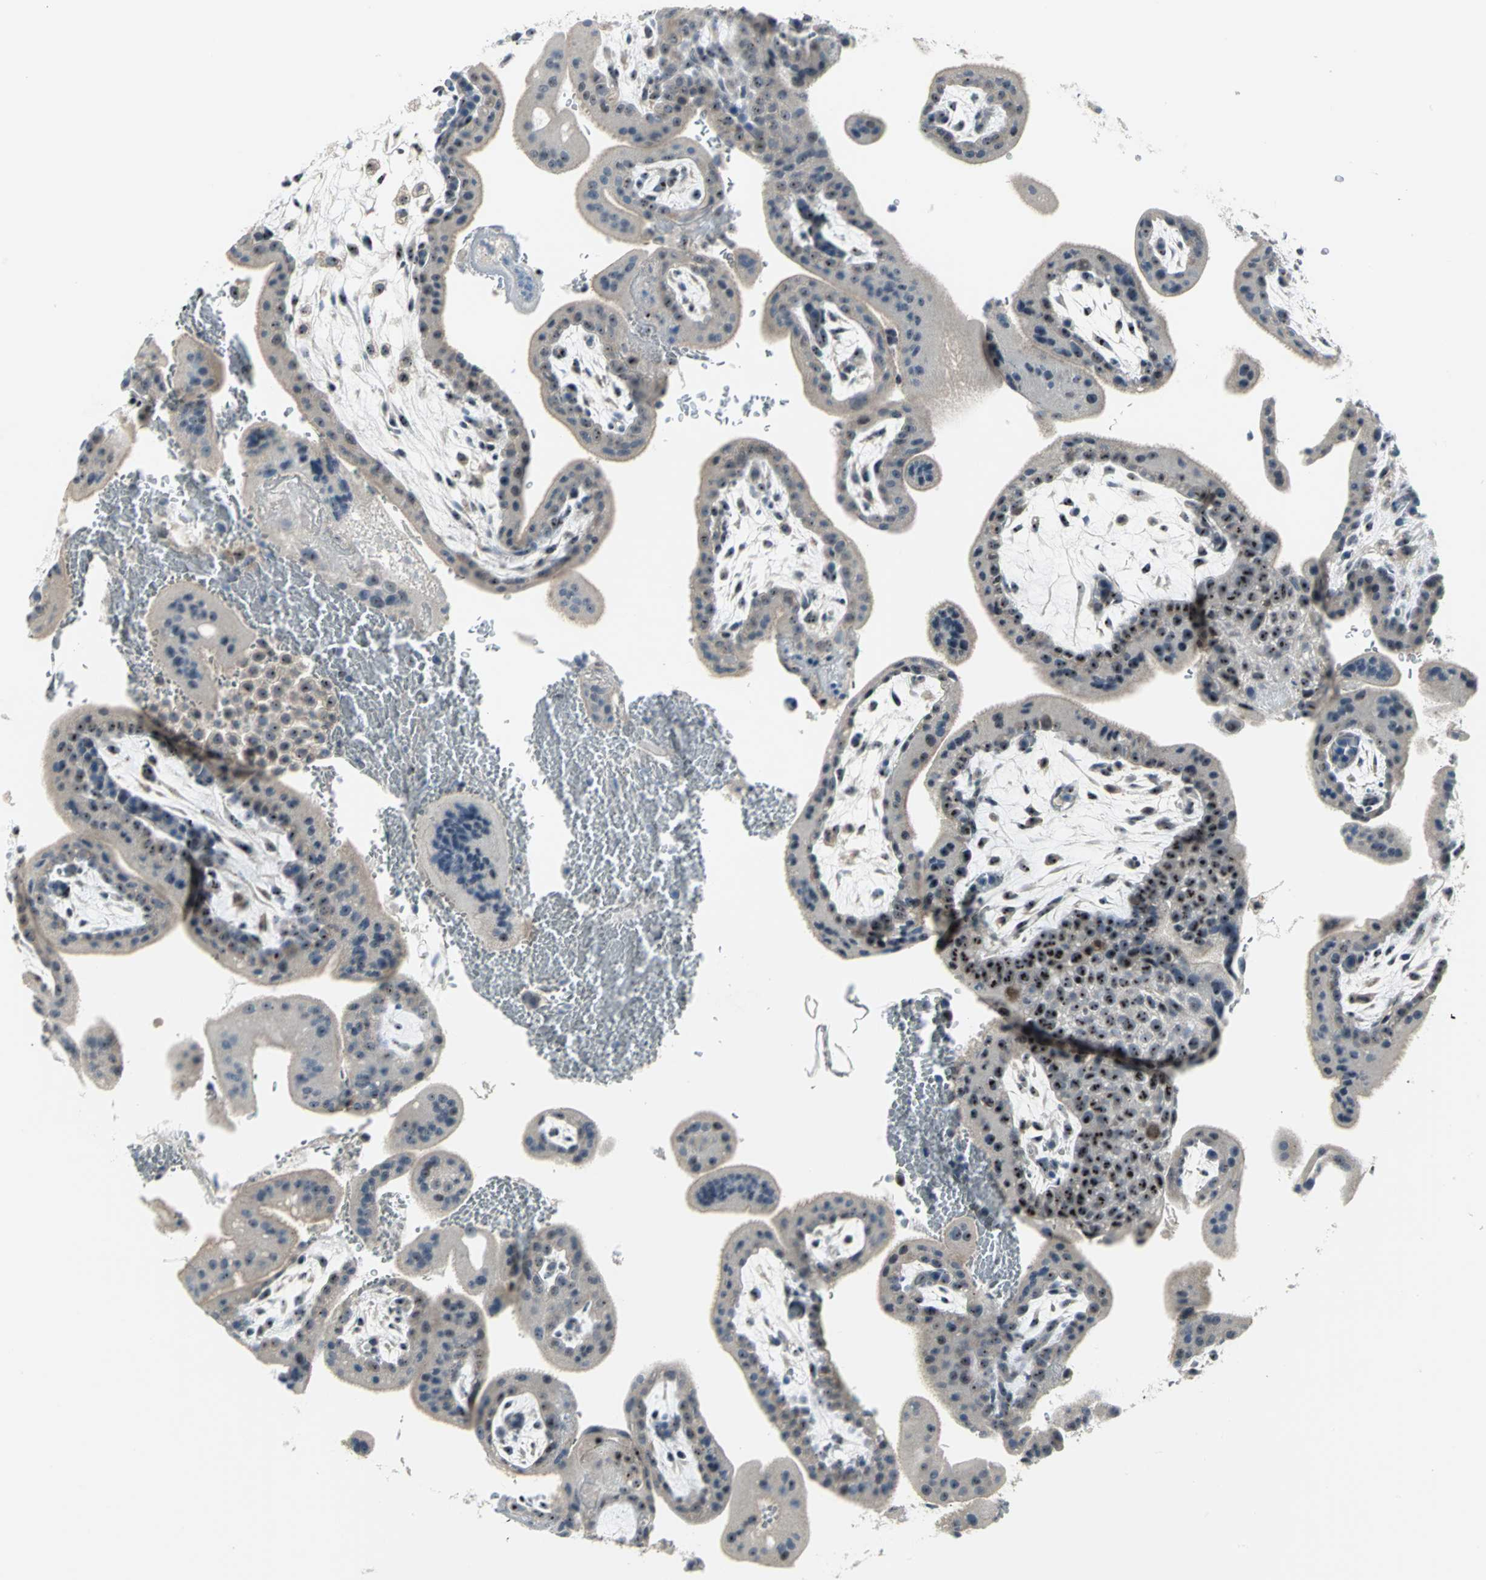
{"staining": {"intensity": "moderate", "quantity": ">75%", "location": "nuclear"}, "tissue": "placenta", "cell_type": "Trophoblastic cells", "image_type": "normal", "snomed": [{"axis": "morphology", "description": "Normal tissue, NOS"}, {"axis": "topography", "description": "Placenta"}], "caption": "A photomicrograph of placenta stained for a protein shows moderate nuclear brown staining in trophoblastic cells. (DAB IHC with brightfield microscopy, high magnification).", "gene": "MYBBP1A", "patient": {"sex": "female", "age": 35}}